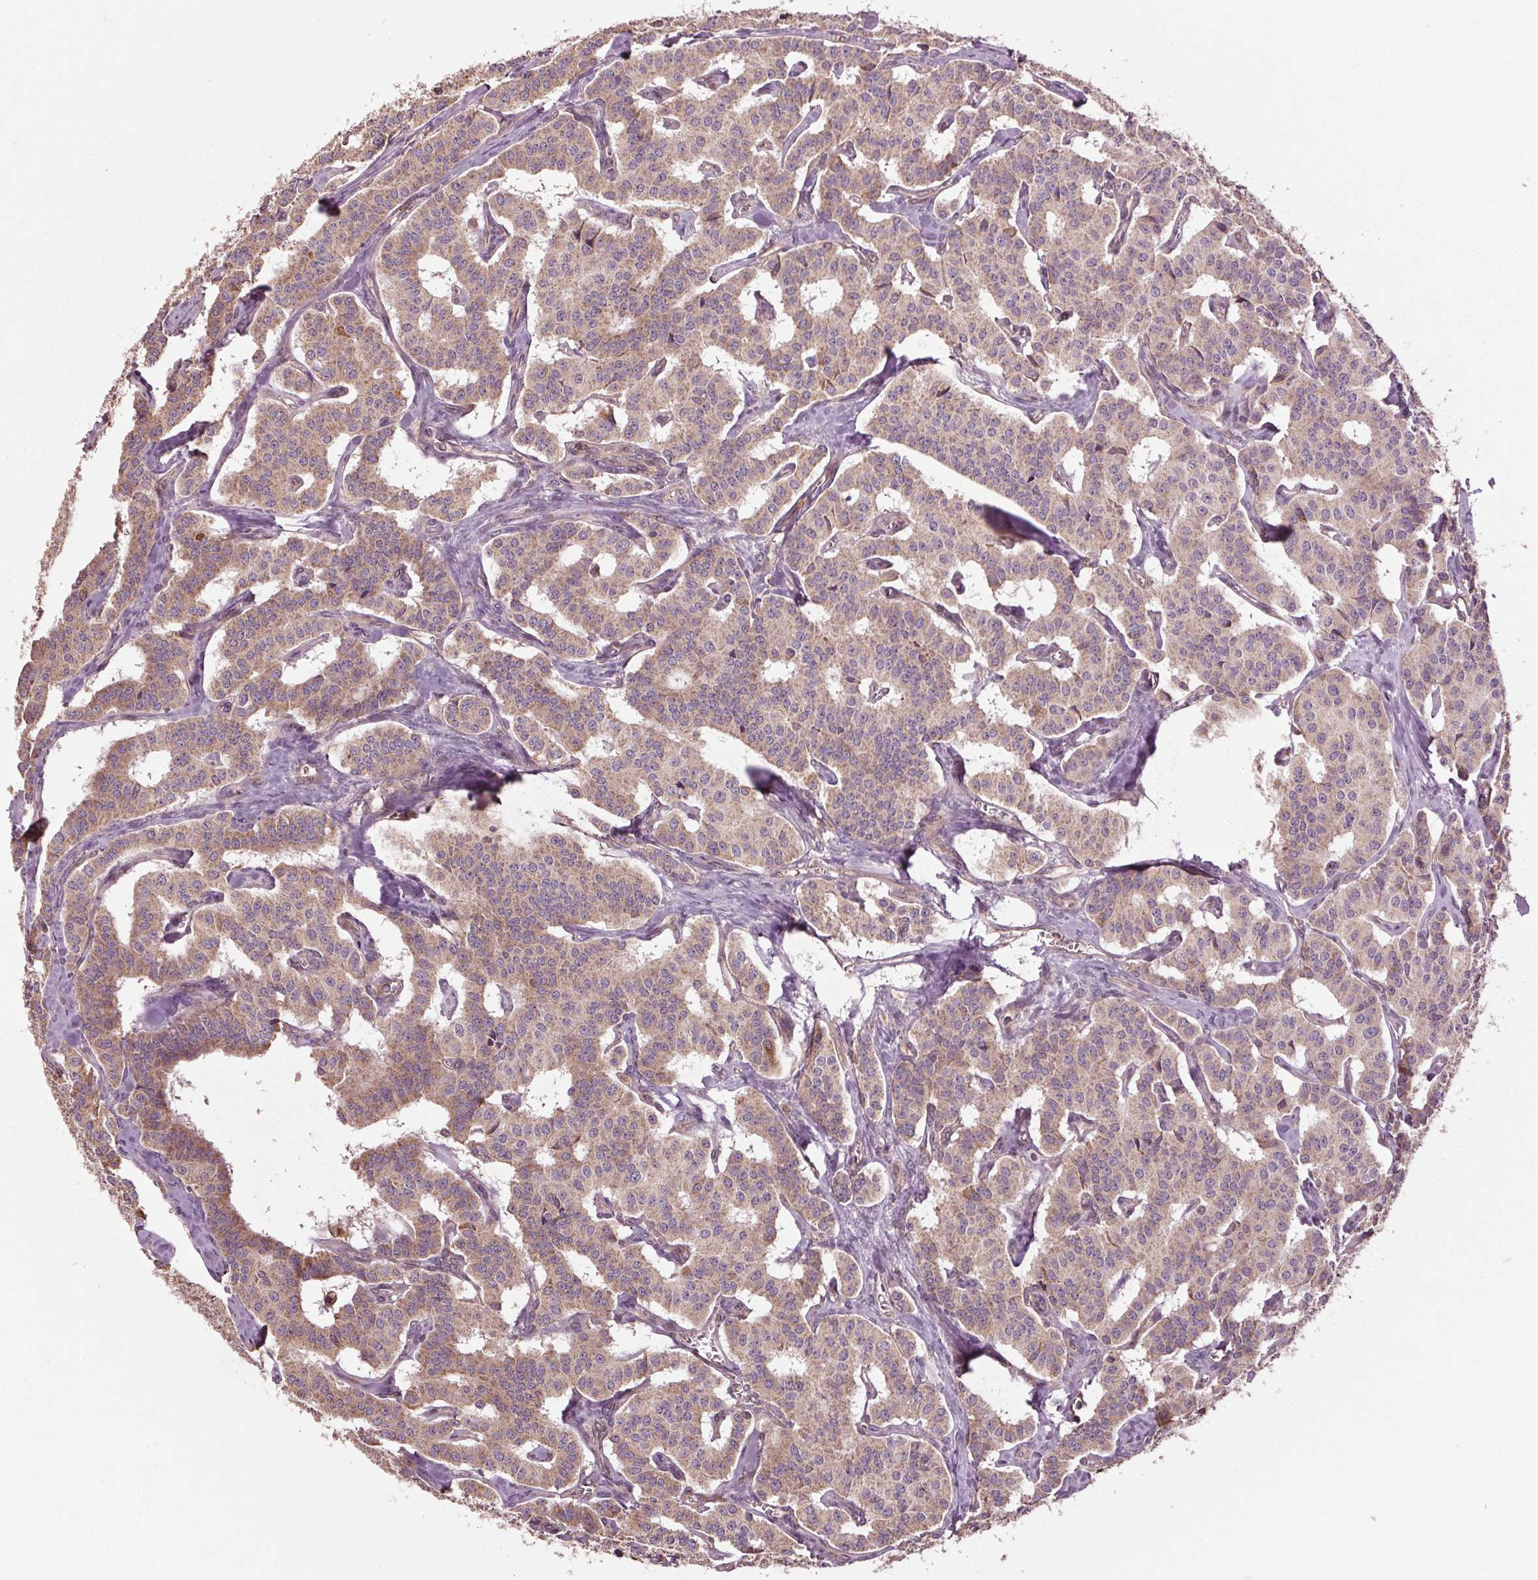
{"staining": {"intensity": "moderate", "quantity": ">75%", "location": "cytoplasmic/membranous"}, "tissue": "carcinoid", "cell_type": "Tumor cells", "image_type": "cancer", "snomed": [{"axis": "morphology", "description": "Carcinoid, malignant, NOS"}, {"axis": "topography", "description": "Lung"}], "caption": "A high-resolution photomicrograph shows IHC staining of carcinoid (malignant), which exhibits moderate cytoplasmic/membranous expression in about >75% of tumor cells.", "gene": "RNPEP", "patient": {"sex": "female", "age": 46}}